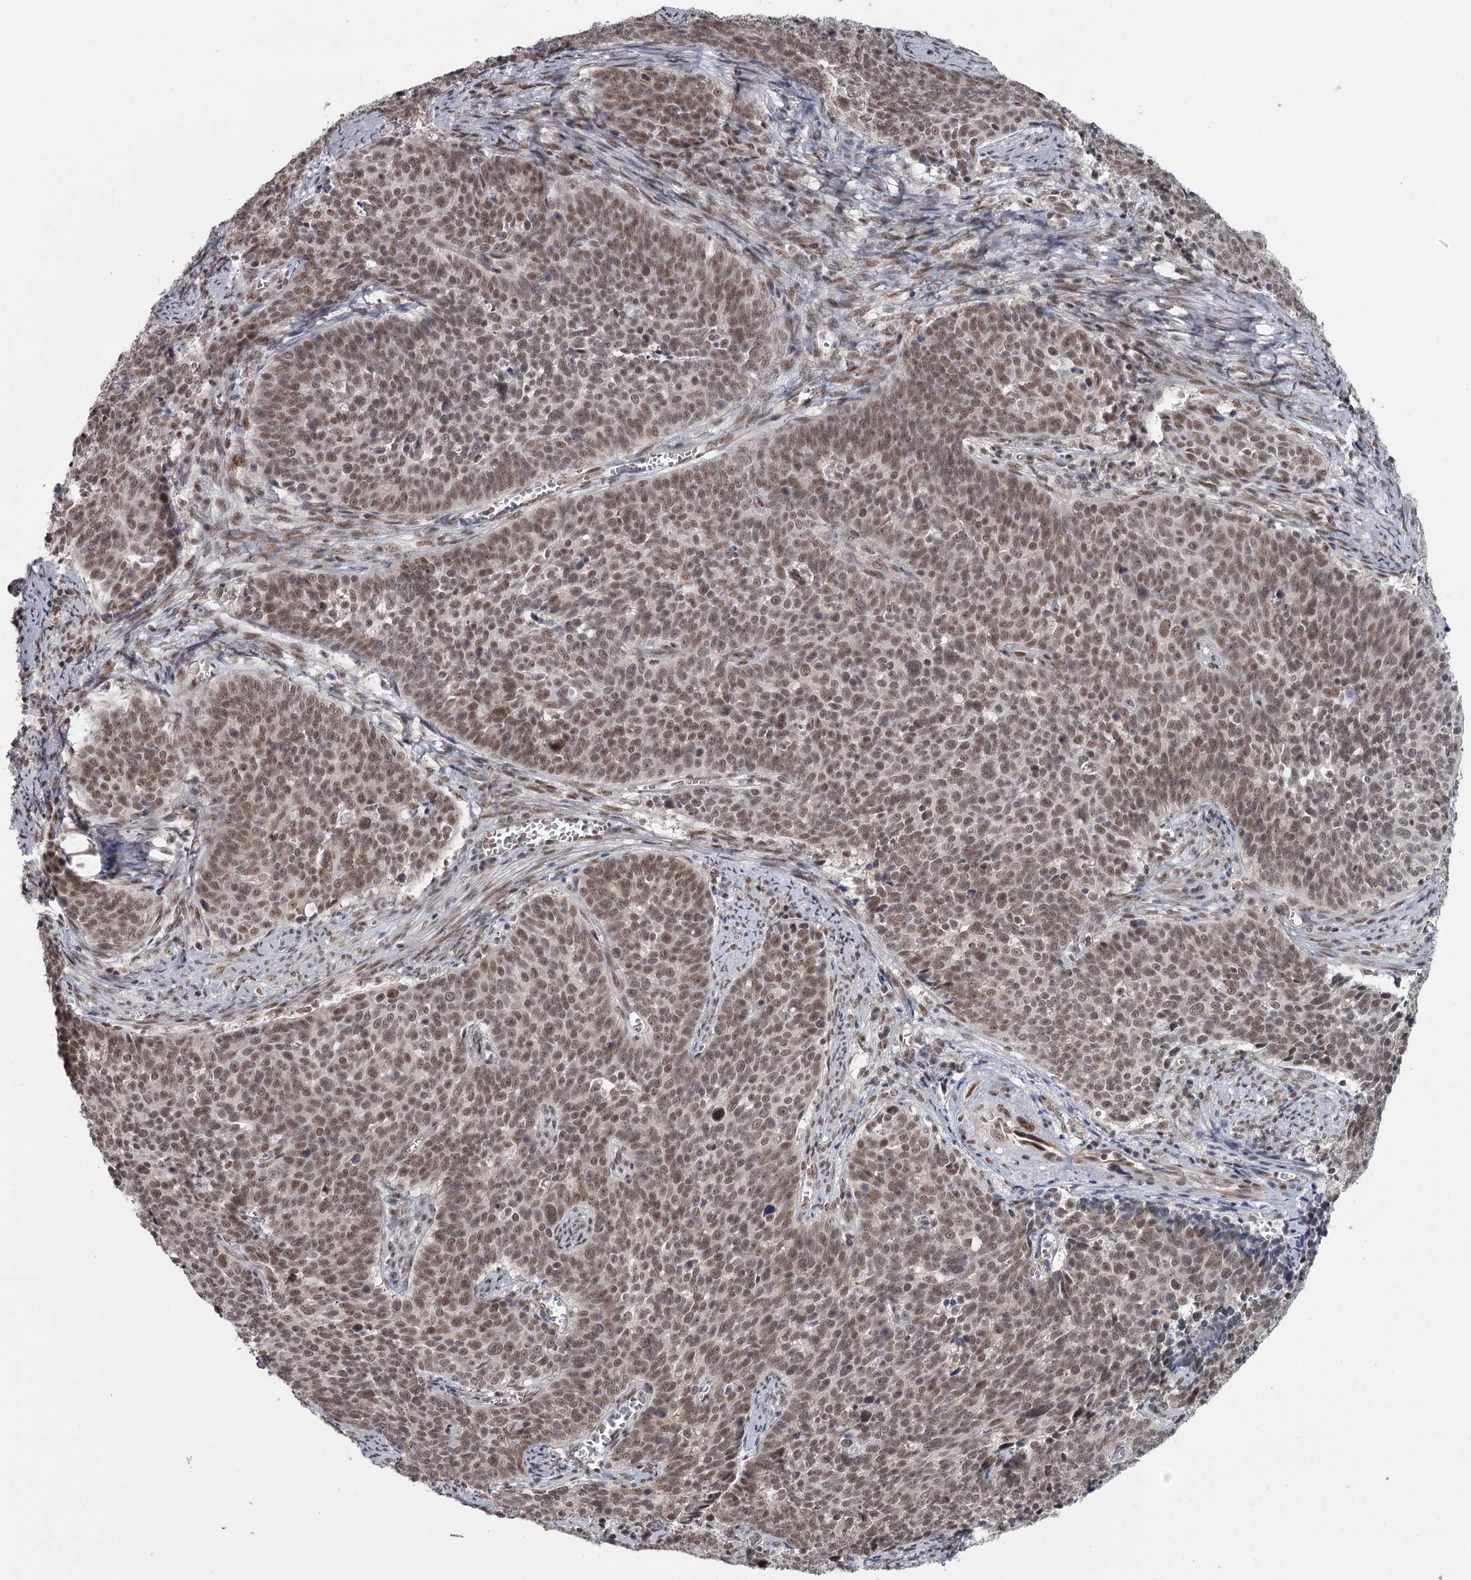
{"staining": {"intensity": "moderate", "quantity": ">75%", "location": "nuclear"}, "tissue": "cervical cancer", "cell_type": "Tumor cells", "image_type": "cancer", "snomed": [{"axis": "morphology", "description": "Squamous cell carcinoma, NOS"}, {"axis": "topography", "description": "Cervix"}], "caption": "Immunohistochemistry (IHC) (DAB (3,3'-diaminobenzidine)) staining of cervical cancer shows moderate nuclear protein staining in approximately >75% of tumor cells.", "gene": "FAM13C", "patient": {"sex": "female", "age": 39}}